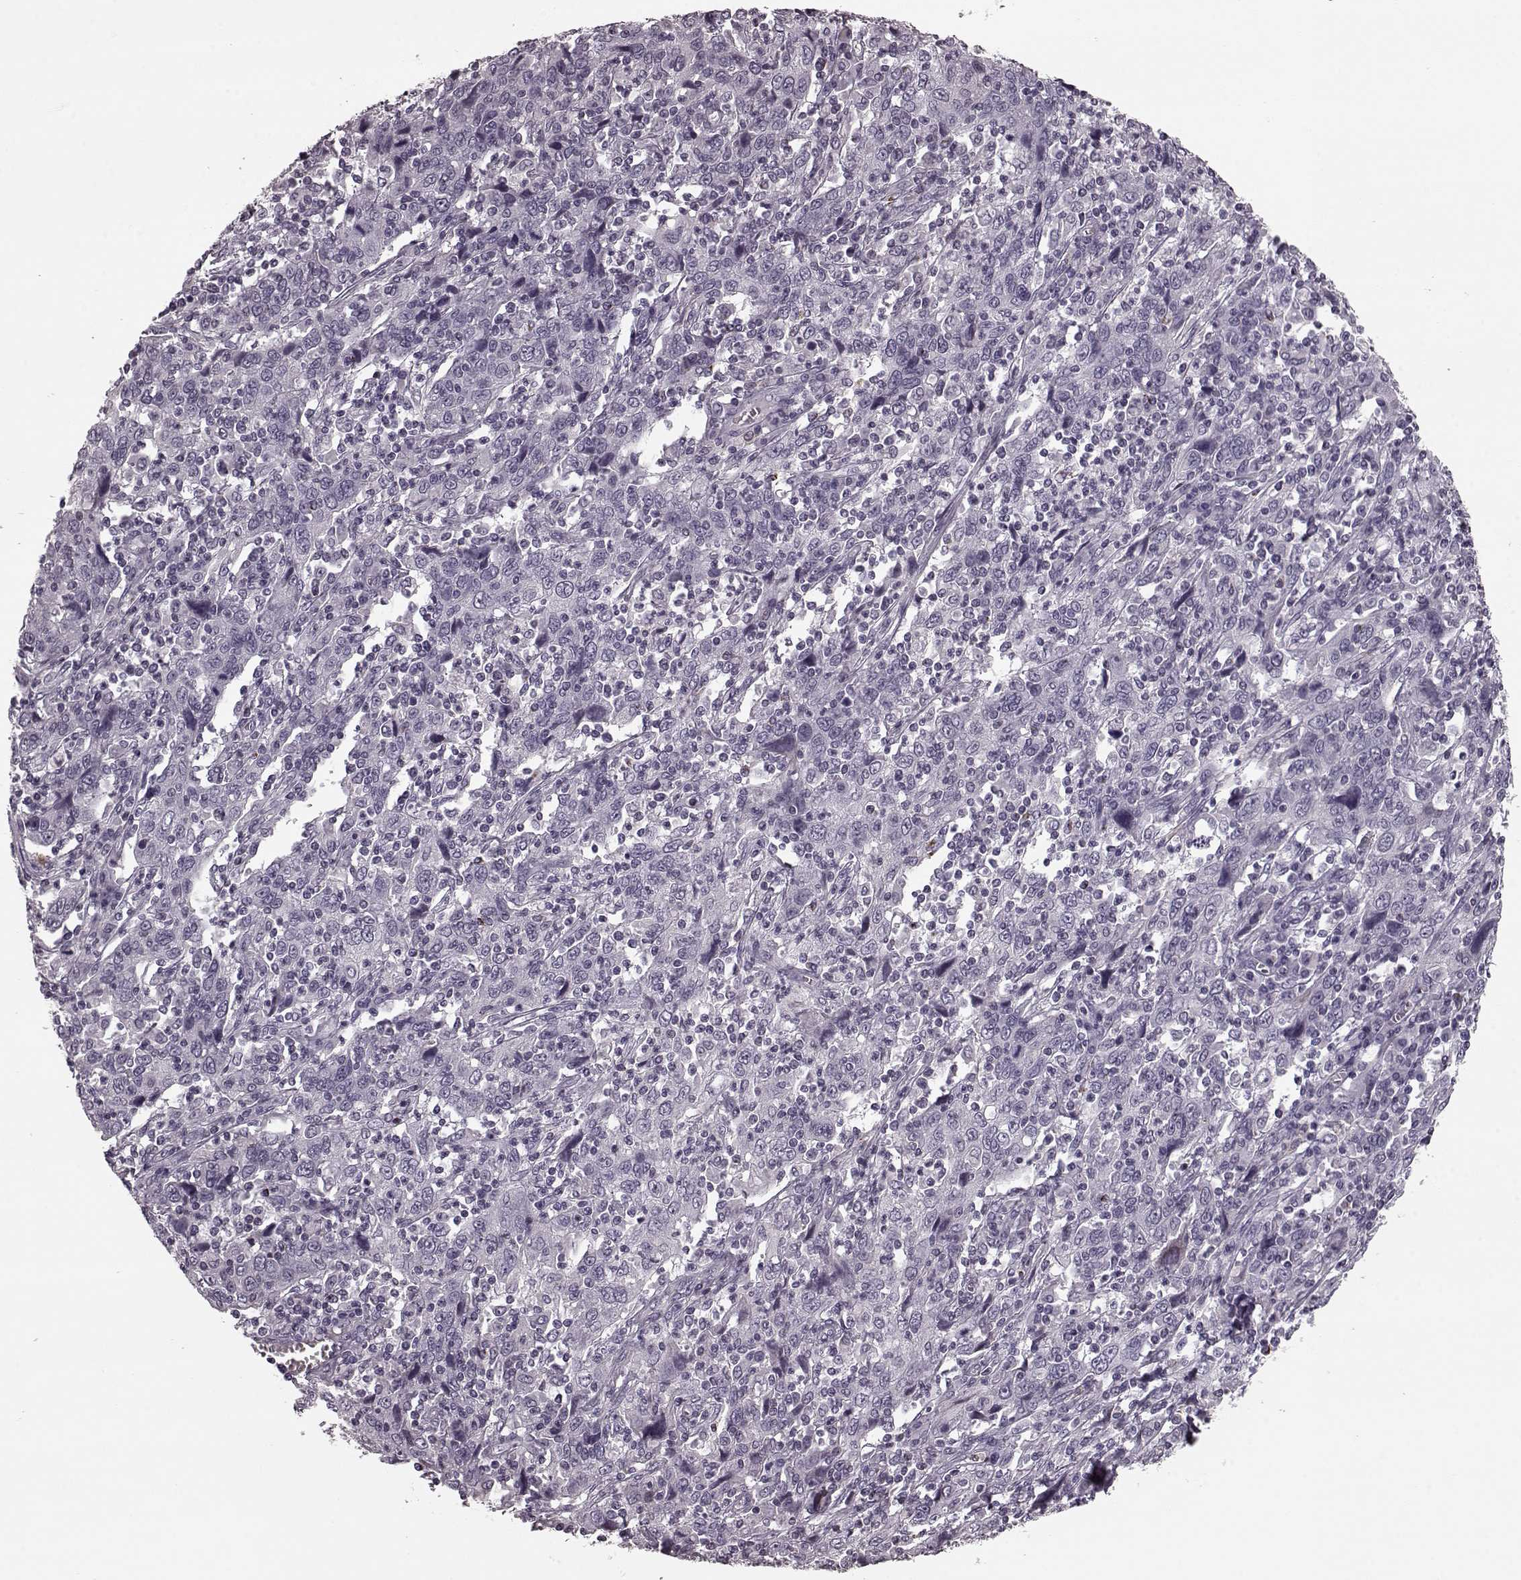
{"staining": {"intensity": "negative", "quantity": "none", "location": "none"}, "tissue": "cervical cancer", "cell_type": "Tumor cells", "image_type": "cancer", "snomed": [{"axis": "morphology", "description": "Squamous cell carcinoma, NOS"}, {"axis": "topography", "description": "Cervix"}], "caption": "There is no significant expression in tumor cells of cervical squamous cell carcinoma.", "gene": "CST7", "patient": {"sex": "female", "age": 46}}